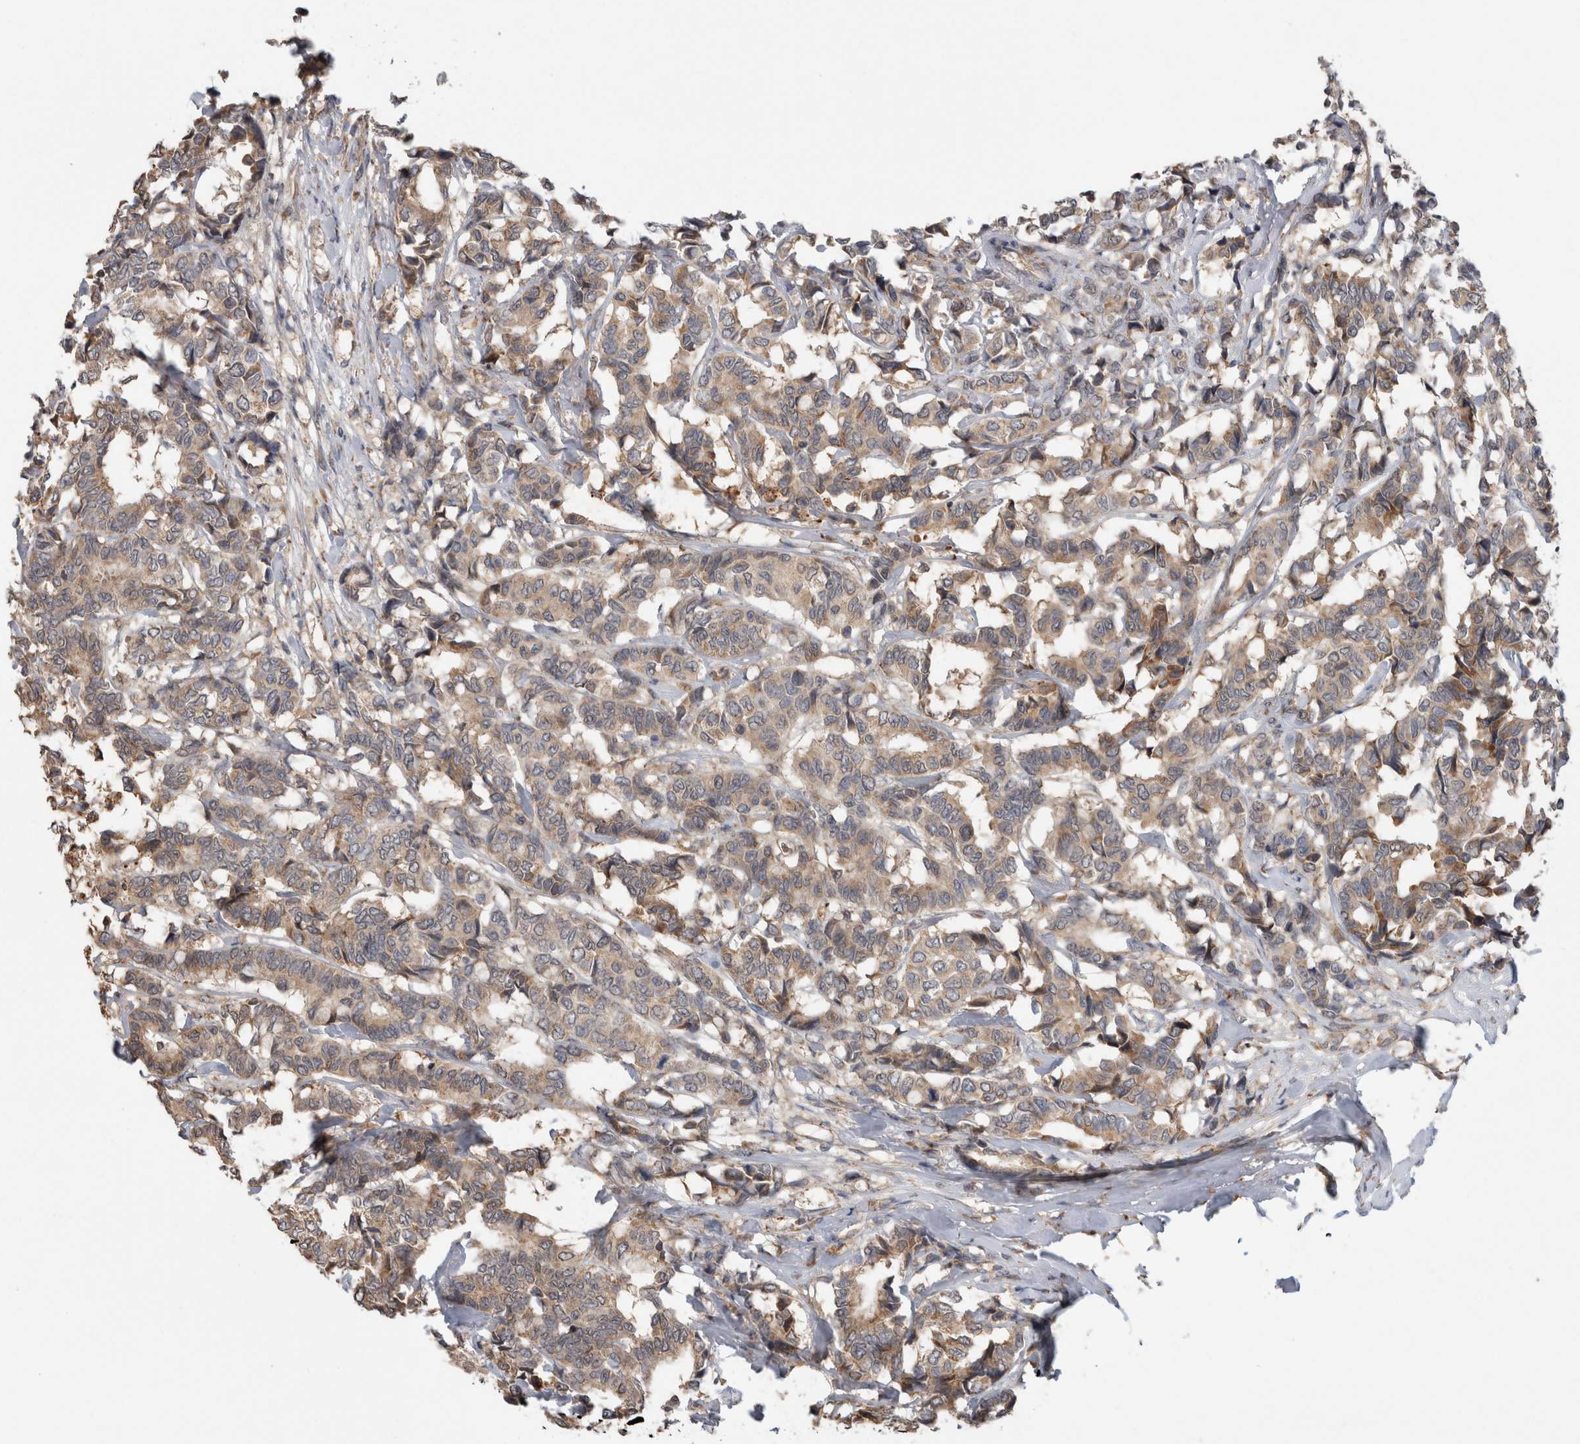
{"staining": {"intensity": "moderate", "quantity": ">75%", "location": "cytoplasmic/membranous"}, "tissue": "breast cancer", "cell_type": "Tumor cells", "image_type": "cancer", "snomed": [{"axis": "morphology", "description": "Duct carcinoma"}, {"axis": "topography", "description": "Breast"}], "caption": "Immunohistochemistry photomicrograph of neoplastic tissue: breast cancer stained using immunohistochemistry exhibits medium levels of moderate protein expression localized specifically in the cytoplasmic/membranous of tumor cells, appearing as a cytoplasmic/membranous brown color.", "gene": "ADGRL3", "patient": {"sex": "female", "age": 87}}